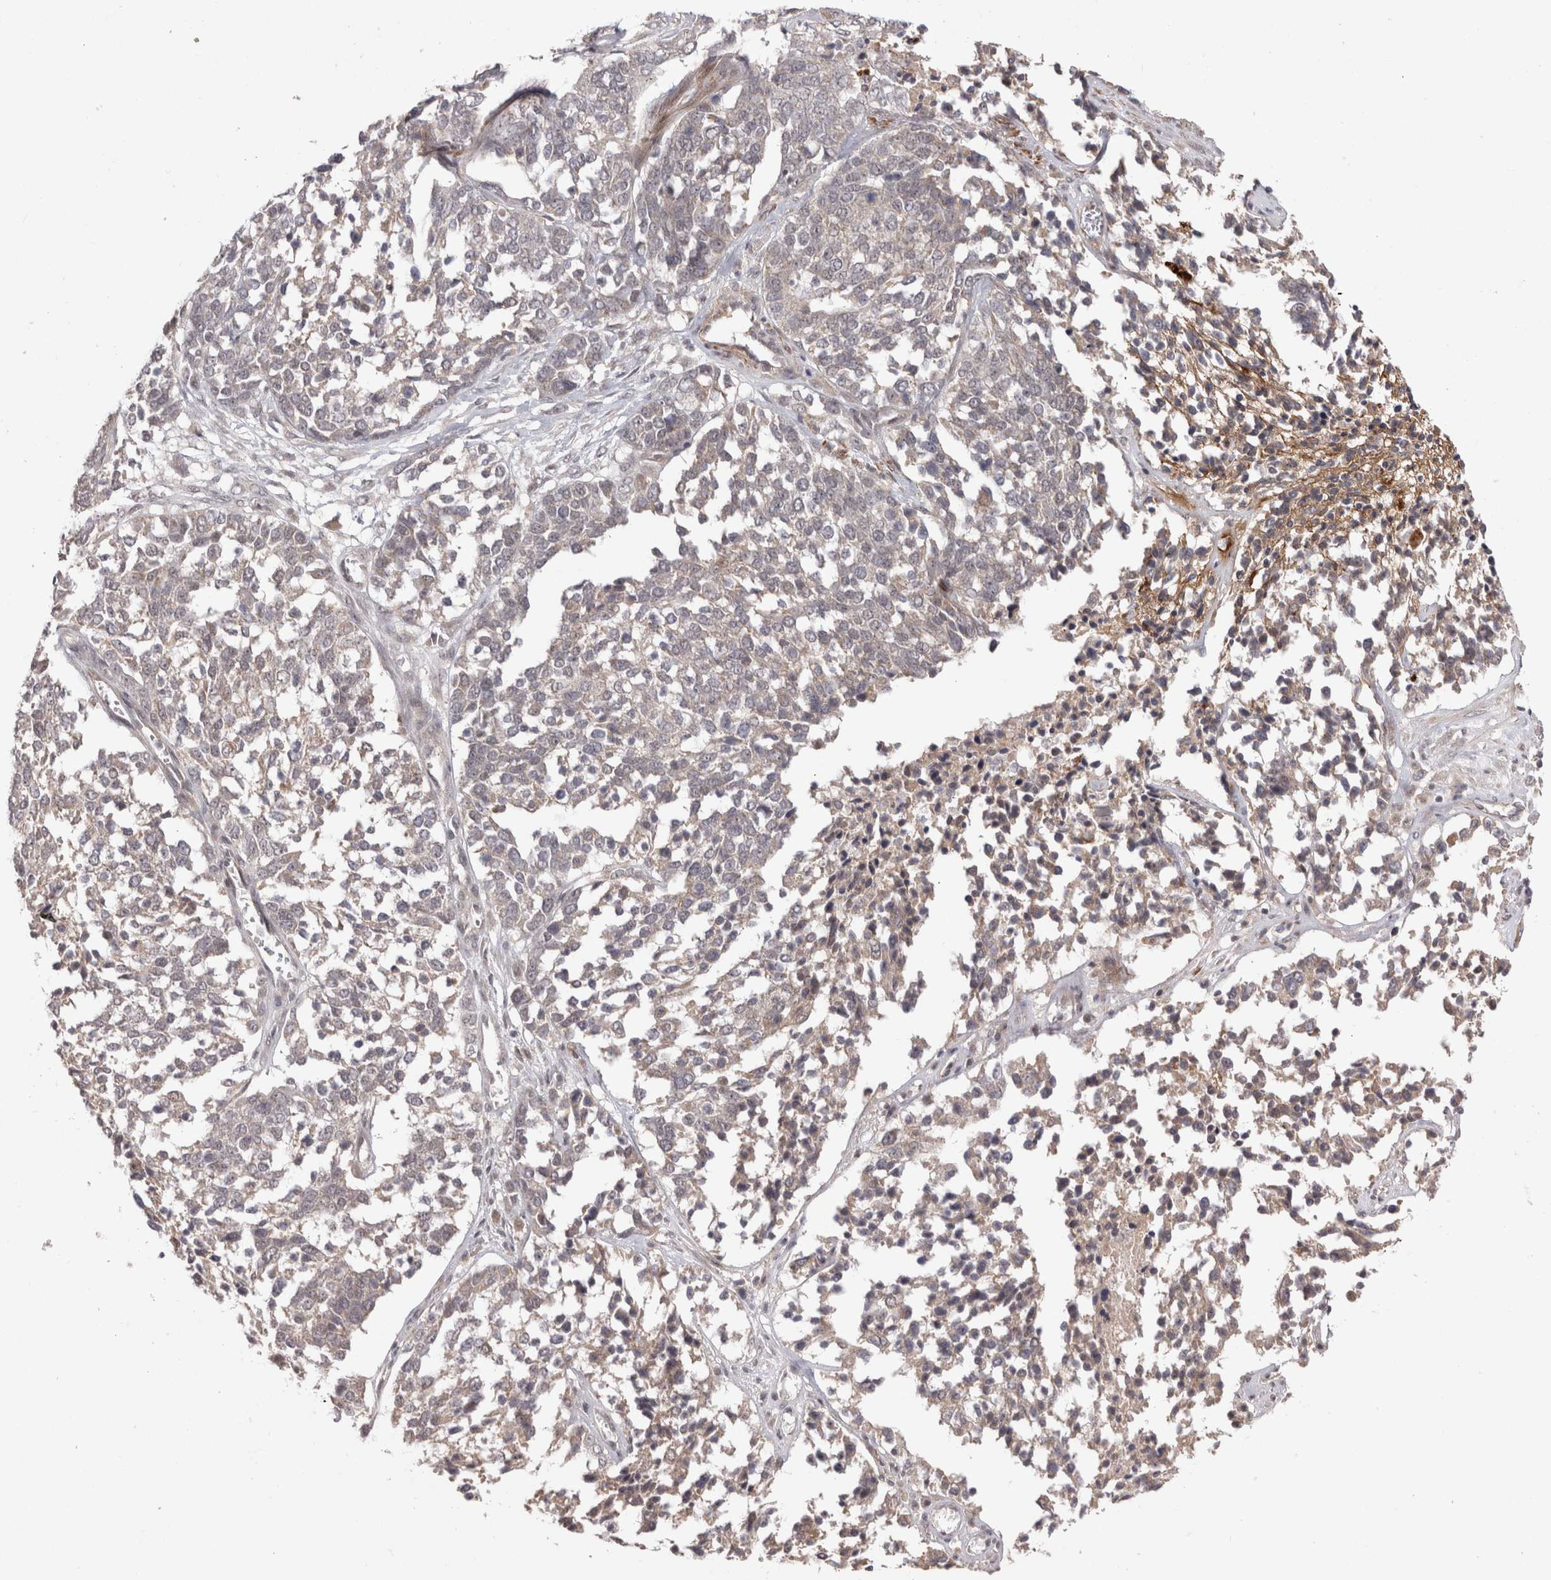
{"staining": {"intensity": "weak", "quantity": ">75%", "location": "cytoplasmic/membranous"}, "tissue": "ovarian cancer", "cell_type": "Tumor cells", "image_type": "cancer", "snomed": [{"axis": "morphology", "description": "Cystadenocarcinoma, serous, NOS"}, {"axis": "topography", "description": "Ovary"}], "caption": "Tumor cells display low levels of weak cytoplasmic/membranous expression in approximately >75% of cells in human ovarian cancer (serous cystadenocarcinoma). Using DAB (brown) and hematoxylin (blue) stains, captured at high magnification using brightfield microscopy.", "gene": "ZNF318", "patient": {"sex": "female", "age": 44}}